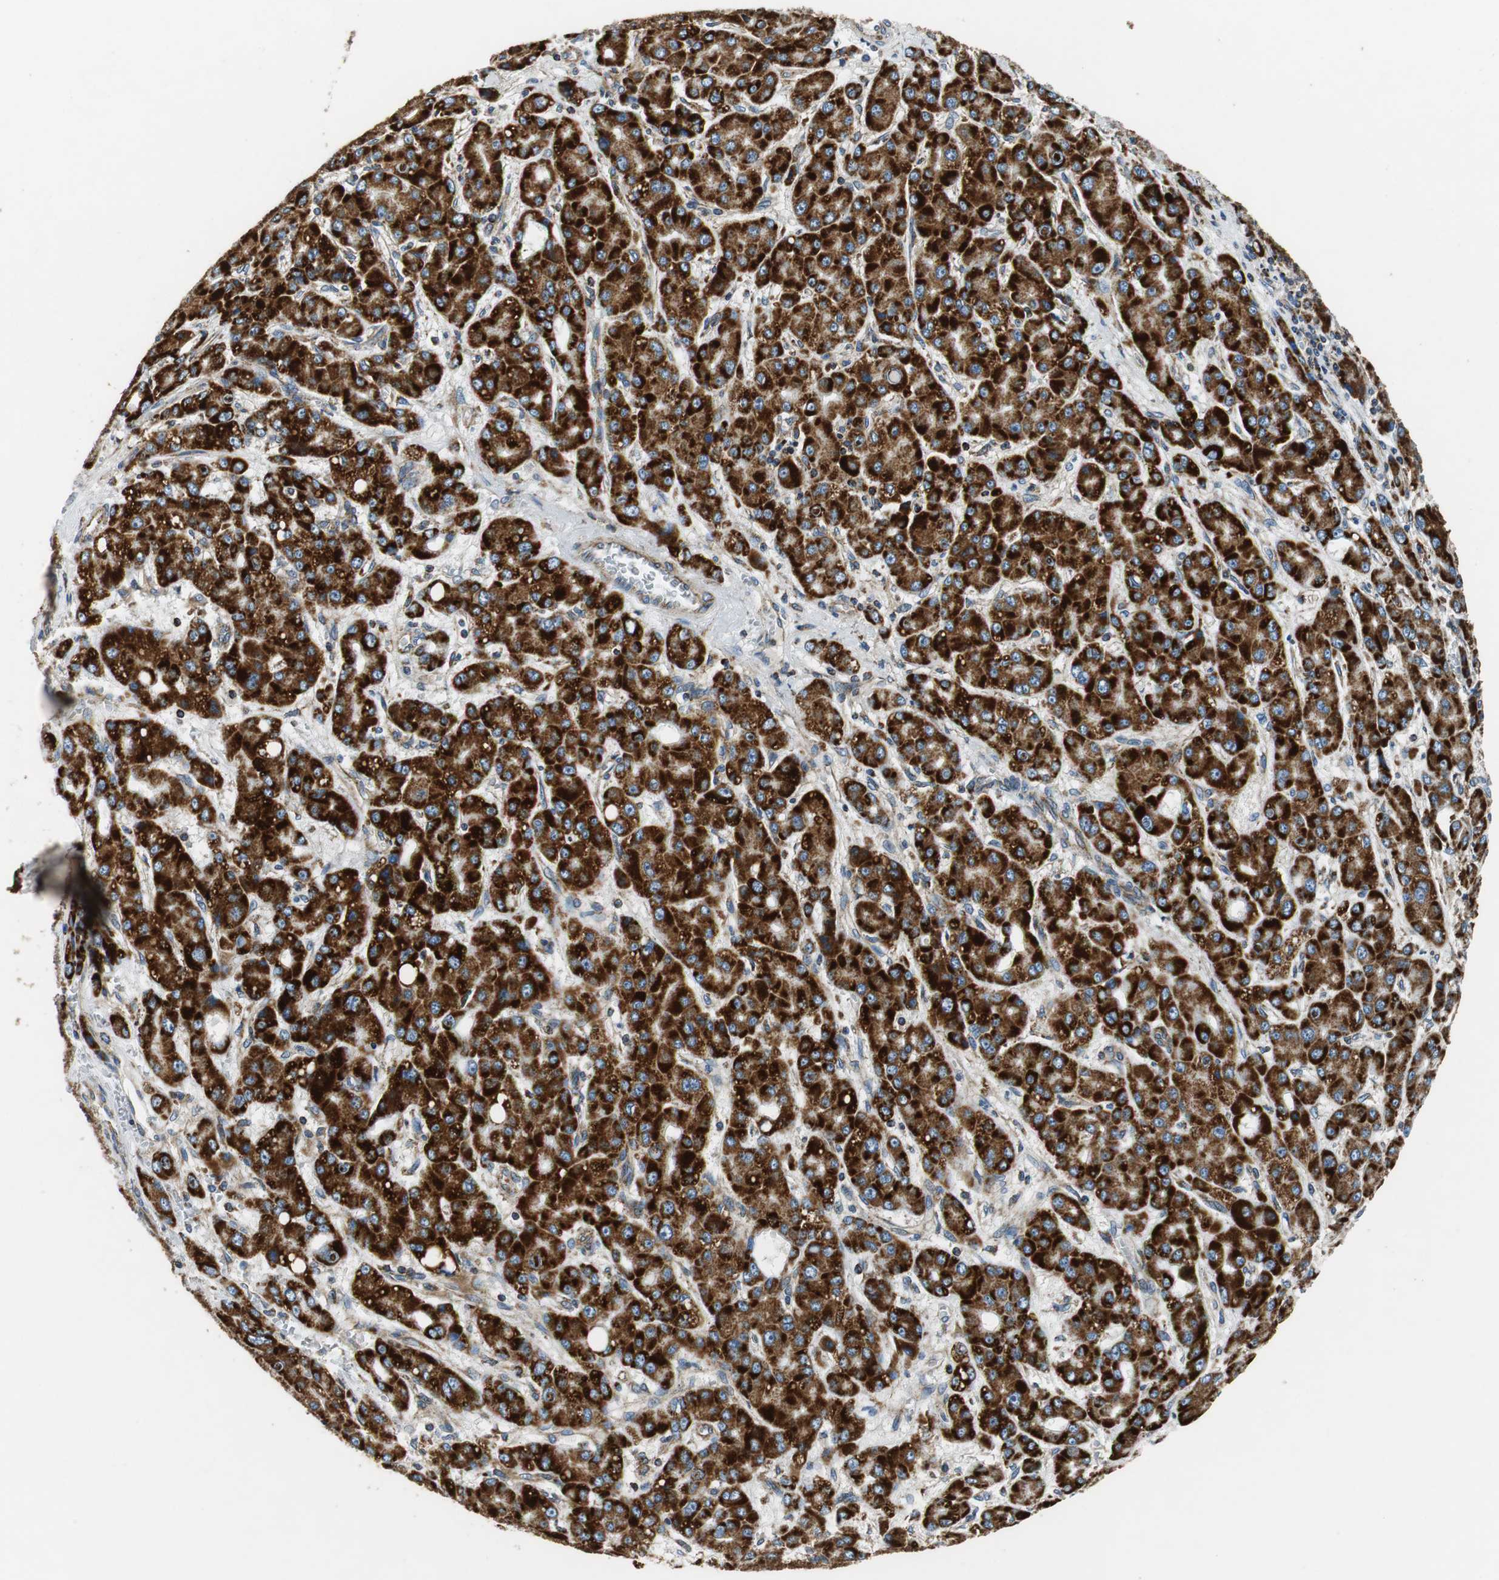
{"staining": {"intensity": "strong", "quantity": ">75%", "location": "cytoplasmic/membranous"}, "tissue": "liver cancer", "cell_type": "Tumor cells", "image_type": "cancer", "snomed": [{"axis": "morphology", "description": "Carcinoma, Hepatocellular, NOS"}, {"axis": "topography", "description": "Liver"}], "caption": "High-power microscopy captured an IHC photomicrograph of liver cancer, revealing strong cytoplasmic/membranous positivity in approximately >75% of tumor cells. The staining was performed using DAB (3,3'-diaminobenzidine), with brown indicating positive protein expression. Nuclei are stained blue with hematoxylin.", "gene": "GSTK1", "patient": {"sex": "male", "age": 55}}